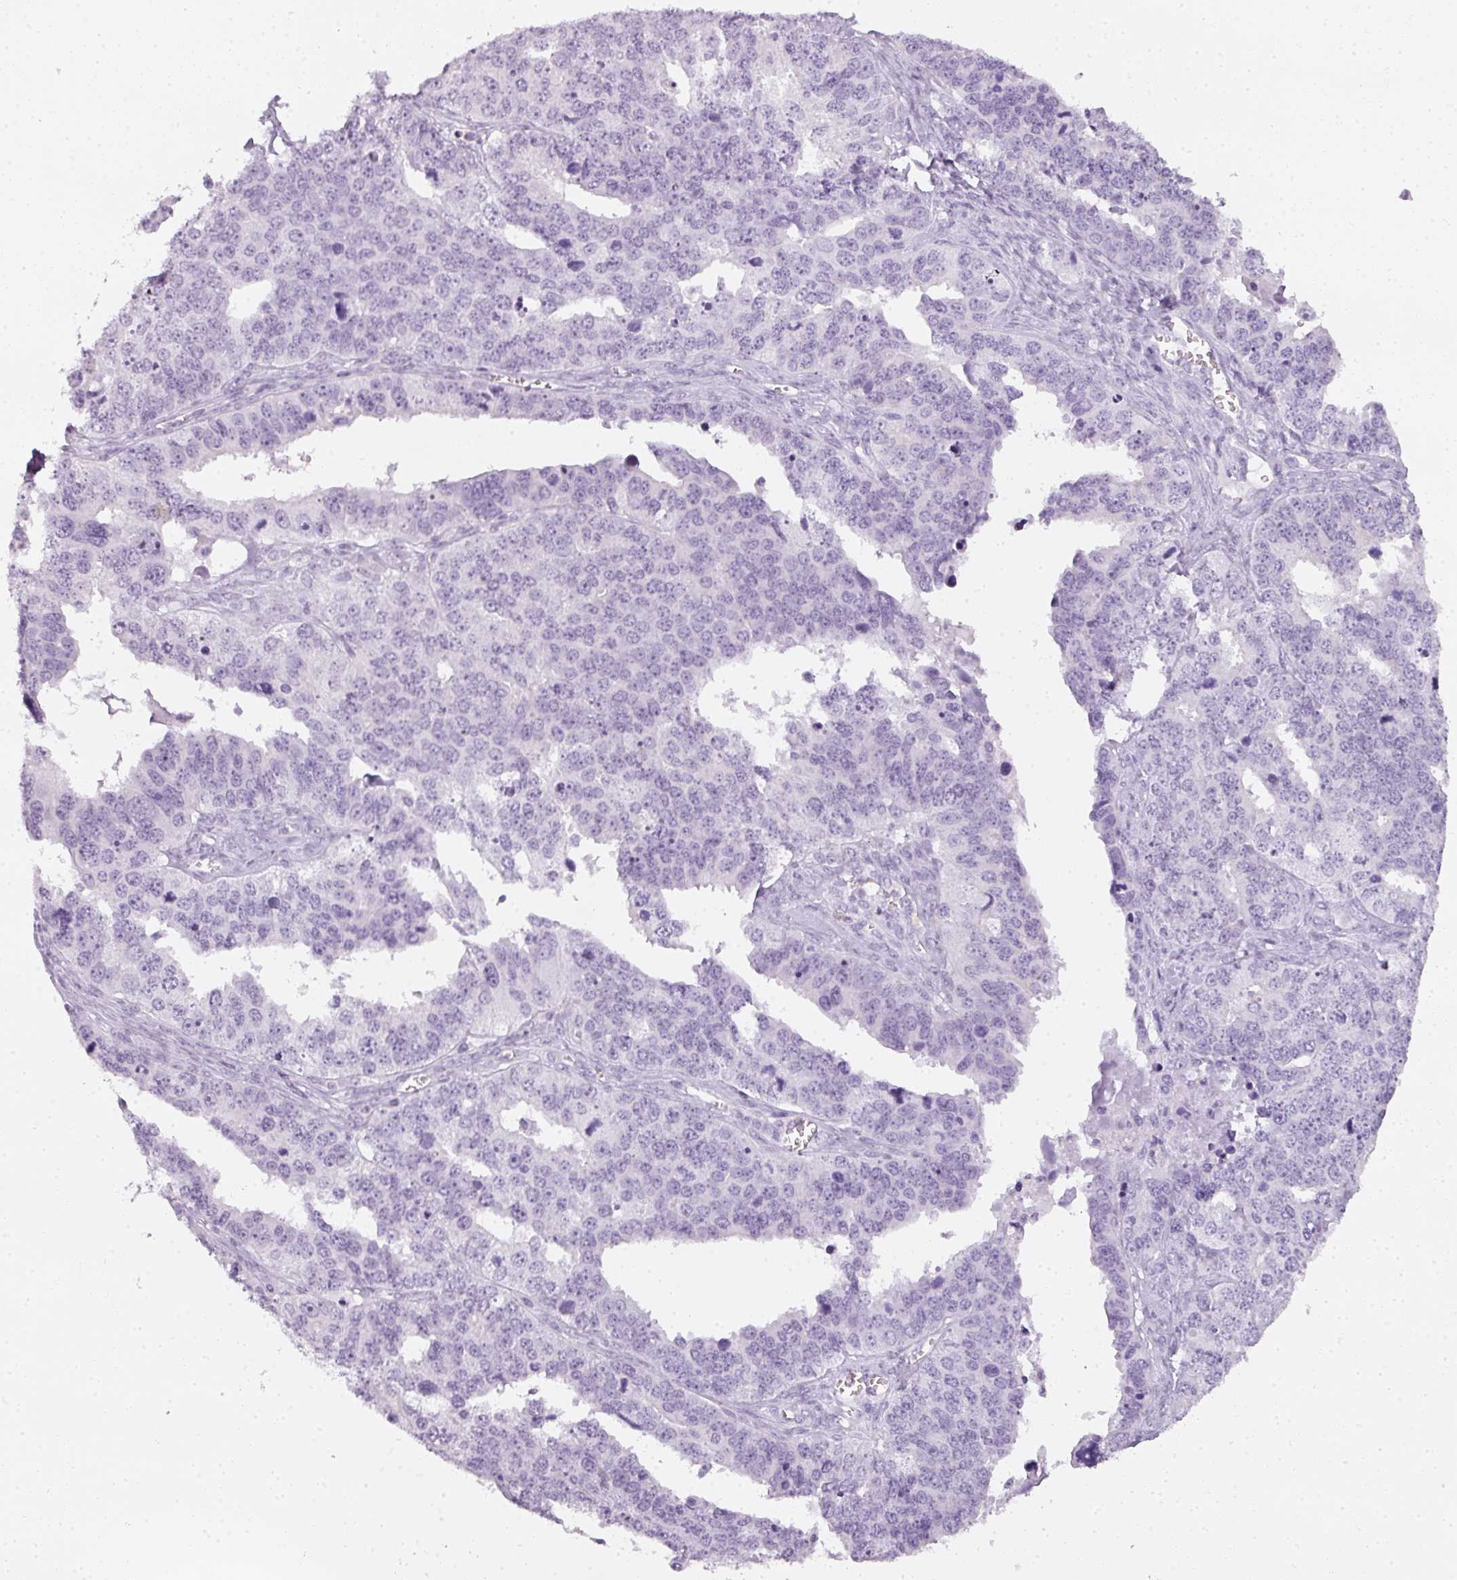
{"staining": {"intensity": "negative", "quantity": "none", "location": "none"}, "tissue": "ovarian cancer", "cell_type": "Tumor cells", "image_type": "cancer", "snomed": [{"axis": "morphology", "description": "Cystadenocarcinoma, serous, NOS"}, {"axis": "topography", "description": "Ovary"}], "caption": "The micrograph shows no significant expression in tumor cells of ovarian cancer (serous cystadenocarcinoma).", "gene": "TMEM42", "patient": {"sex": "female", "age": 76}}